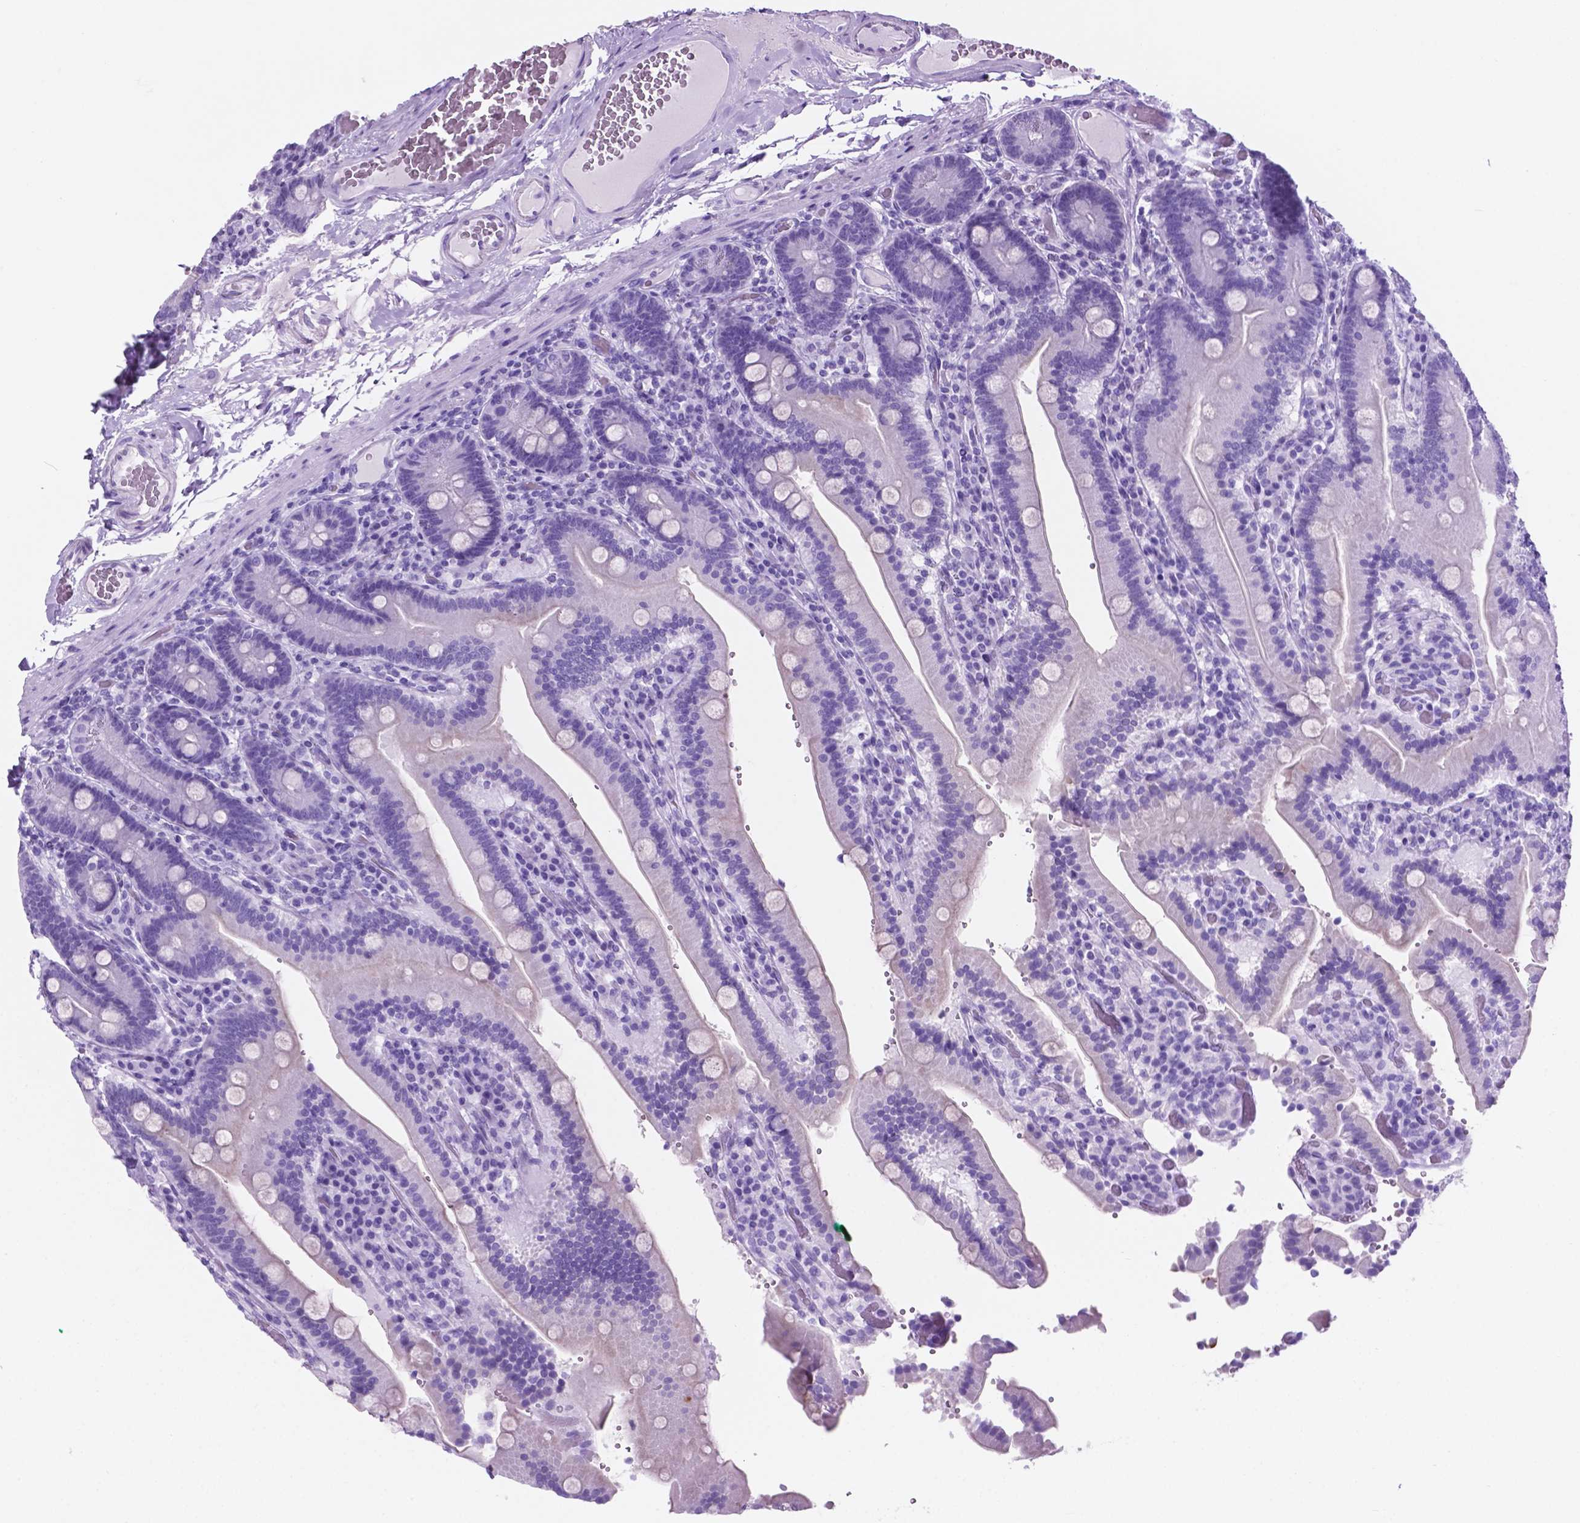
{"staining": {"intensity": "negative", "quantity": "none", "location": "none"}, "tissue": "duodenum", "cell_type": "Glandular cells", "image_type": "normal", "snomed": [{"axis": "morphology", "description": "Normal tissue, NOS"}, {"axis": "topography", "description": "Duodenum"}], "caption": "Protein analysis of unremarkable duodenum displays no significant positivity in glandular cells.", "gene": "C17orf107", "patient": {"sex": "female", "age": 62}}